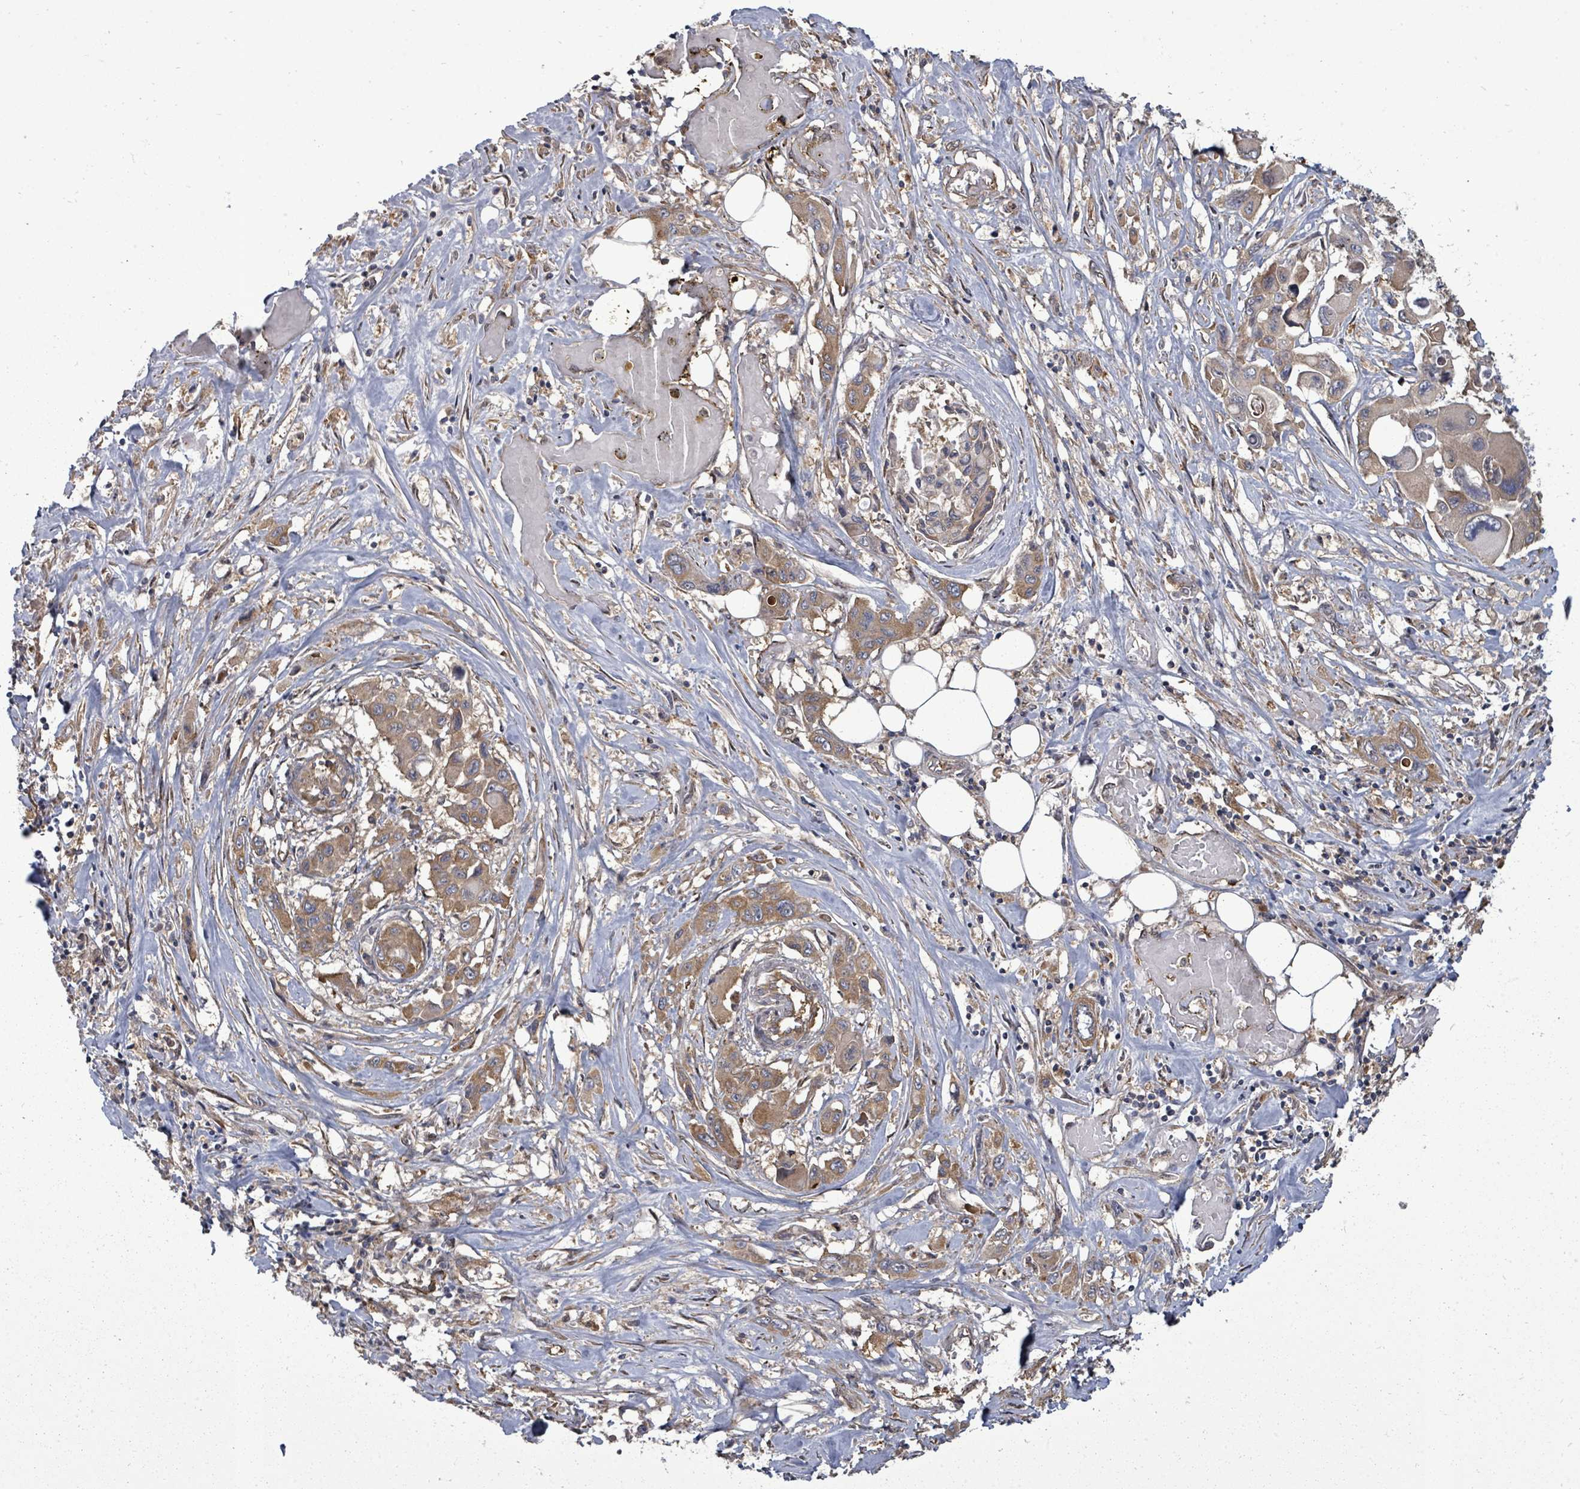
{"staining": {"intensity": "weak", "quantity": ">75%", "location": "cytoplasmic/membranous"}, "tissue": "pancreatic cancer", "cell_type": "Tumor cells", "image_type": "cancer", "snomed": [{"axis": "morphology", "description": "Adenocarcinoma, NOS"}, {"axis": "topography", "description": "Pancreas"}], "caption": "Immunohistochemical staining of pancreatic cancer (adenocarcinoma) demonstrates low levels of weak cytoplasmic/membranous expression in approximately >75% of tumor cells.", "gene": "EIF3C", "patient": {"sex": "male", "age": 92}}